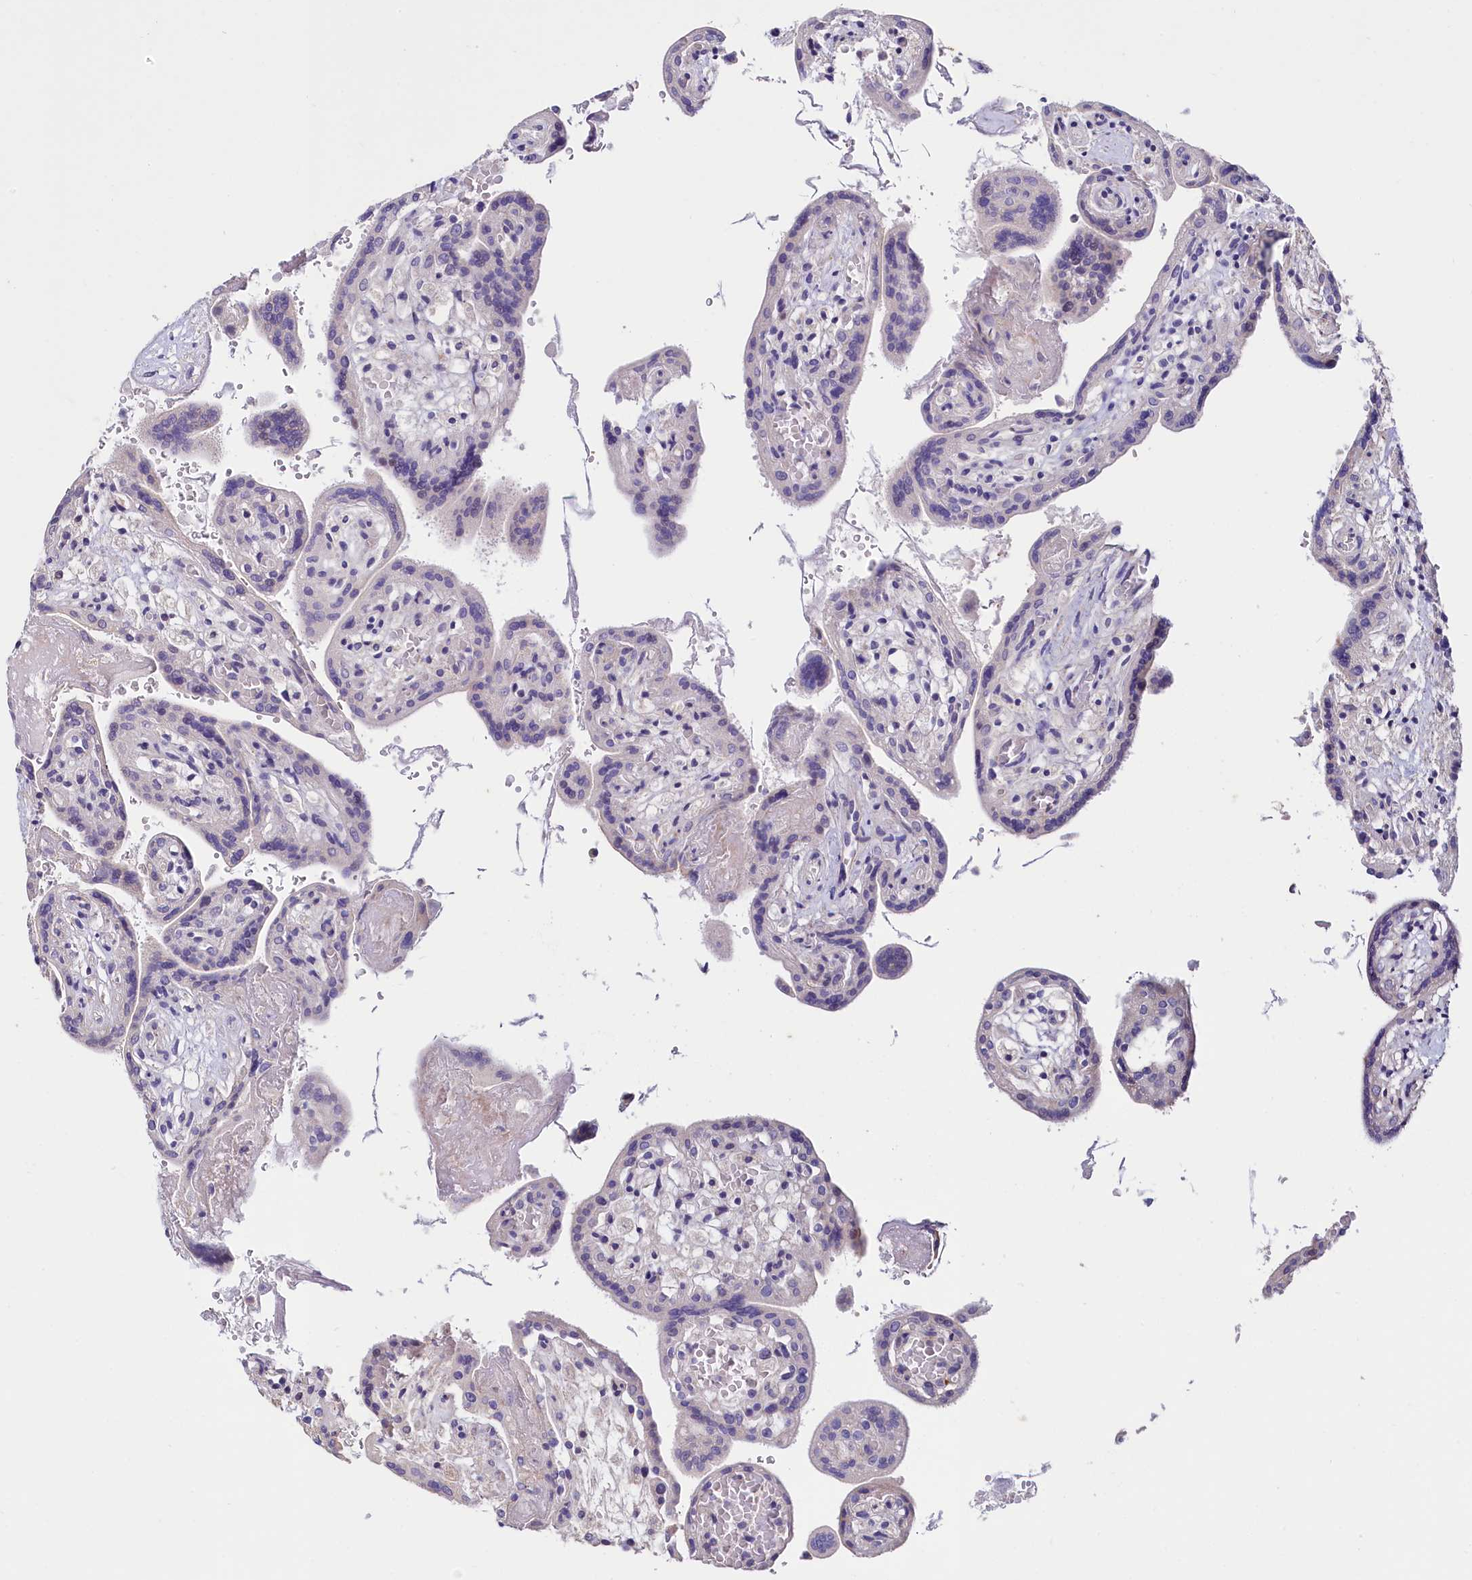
{"staining": {"intensity": "negative", "quantity": "none", "location": "none"}, "tissue": "placenta", "cell_type": "Trophoblastic cells", "image_type": "normal", "snomed": [{"axis": "morphology", "description": "Normal tissue, NOS"}, {"axis": "topography", "description": "Placenta"}], "caption": "Immunohistochemistry of benign human placenta exhibits no expression in trophoblastic cells. (Stains: DAB (3,3'-diaminobenzidine) IHC with hematoxylin counter stain, Microscopy: brightfield microscopy at high magnification).", "gene": "RPUSD3", "patient": {"sex": "female", "age": 37}}